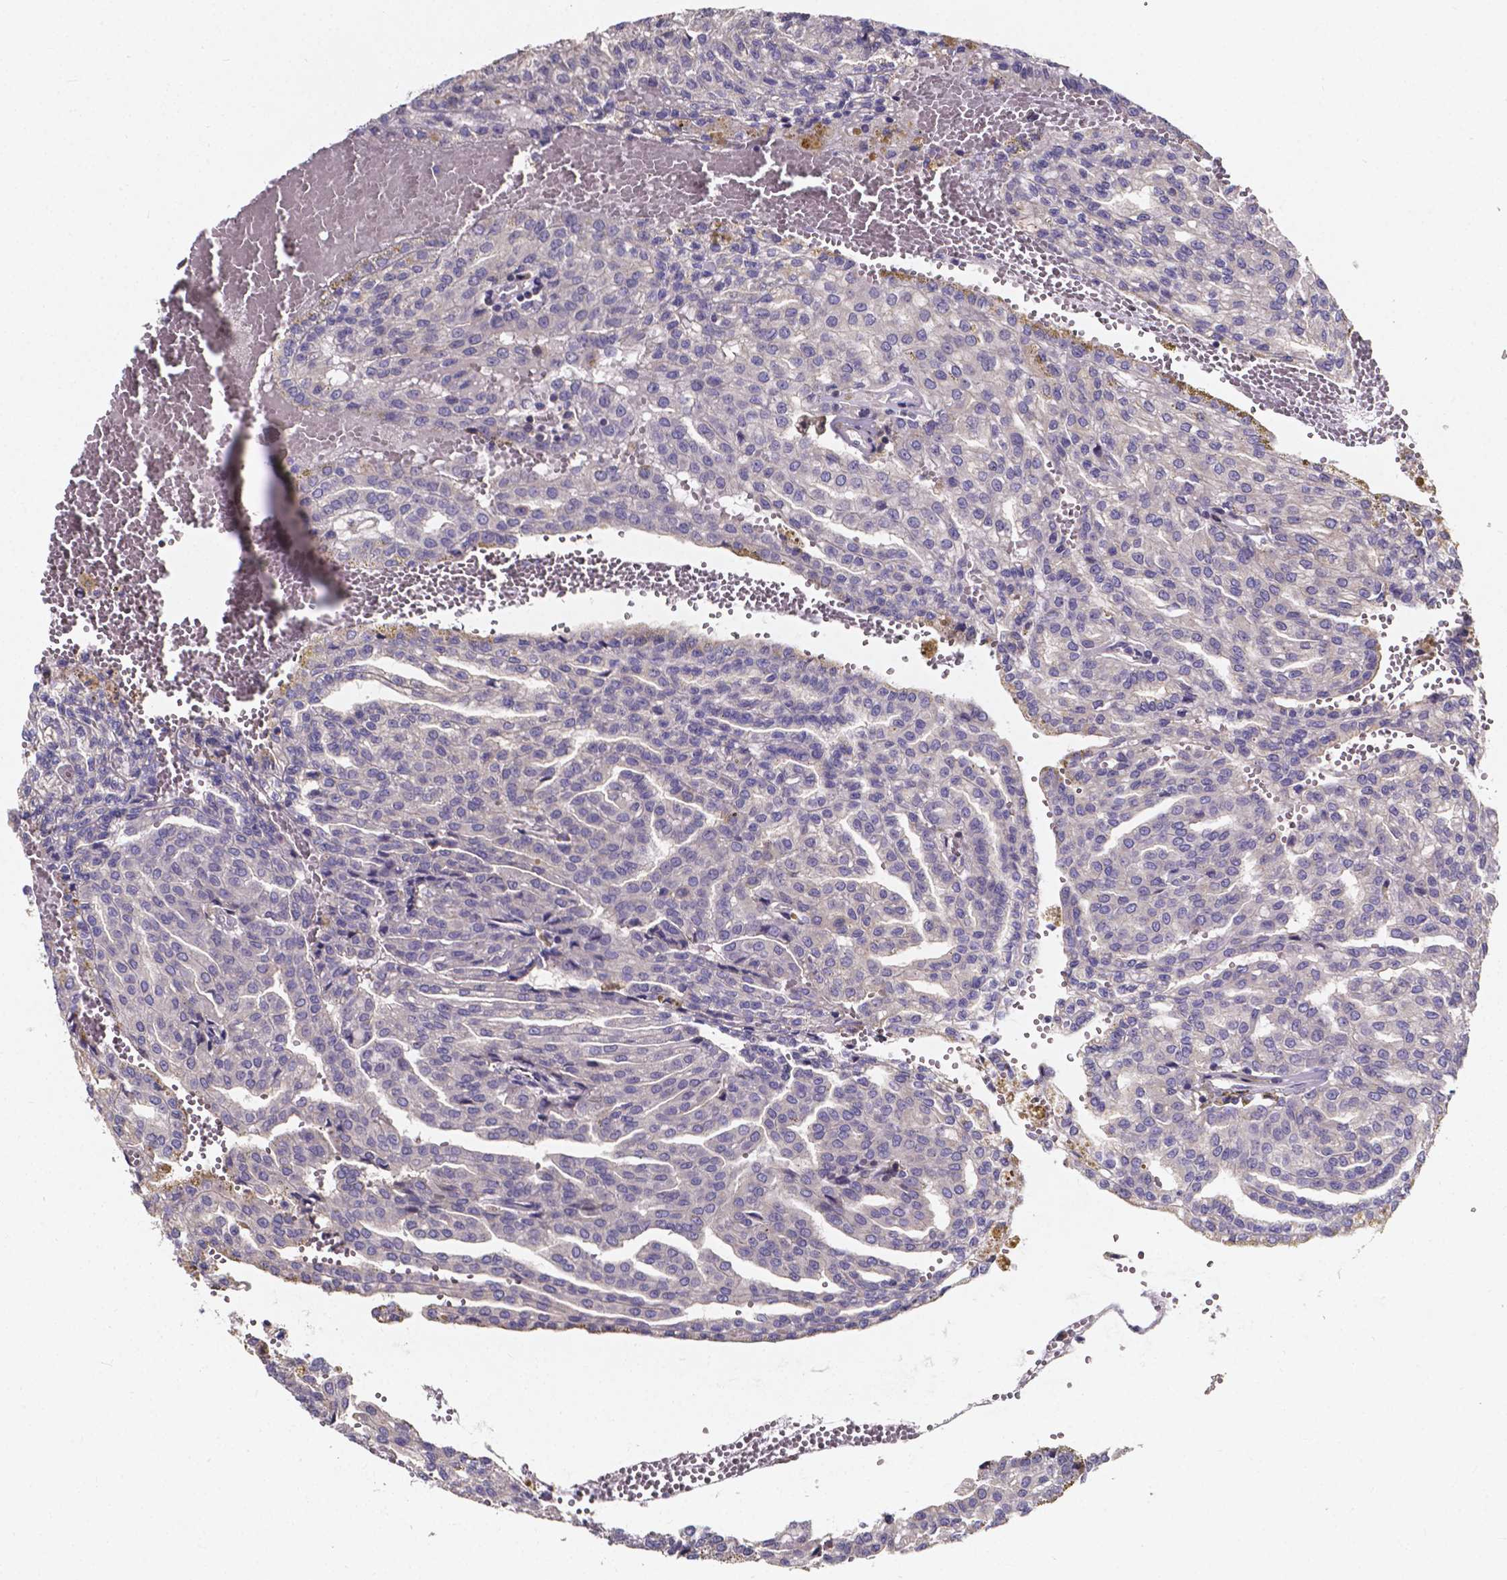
{"staining": {"intensity": "negative", "quantity": "none", "location": "none"}, "tissue": "renal cancer", "cell_type": "Tumor cells", "image_type": "cancer", "snomed": [{"axis": "morphology", "description": "Adenocarcinoma, NOS"}, {"axis": "topography", "description": "Kidney"}], "caption": "The IHC histopathology image has no significant staining in tumor cells of renal cancer tissue.", "gene": "THEMIS", "patient": {"sex": "male", "age": 63}}